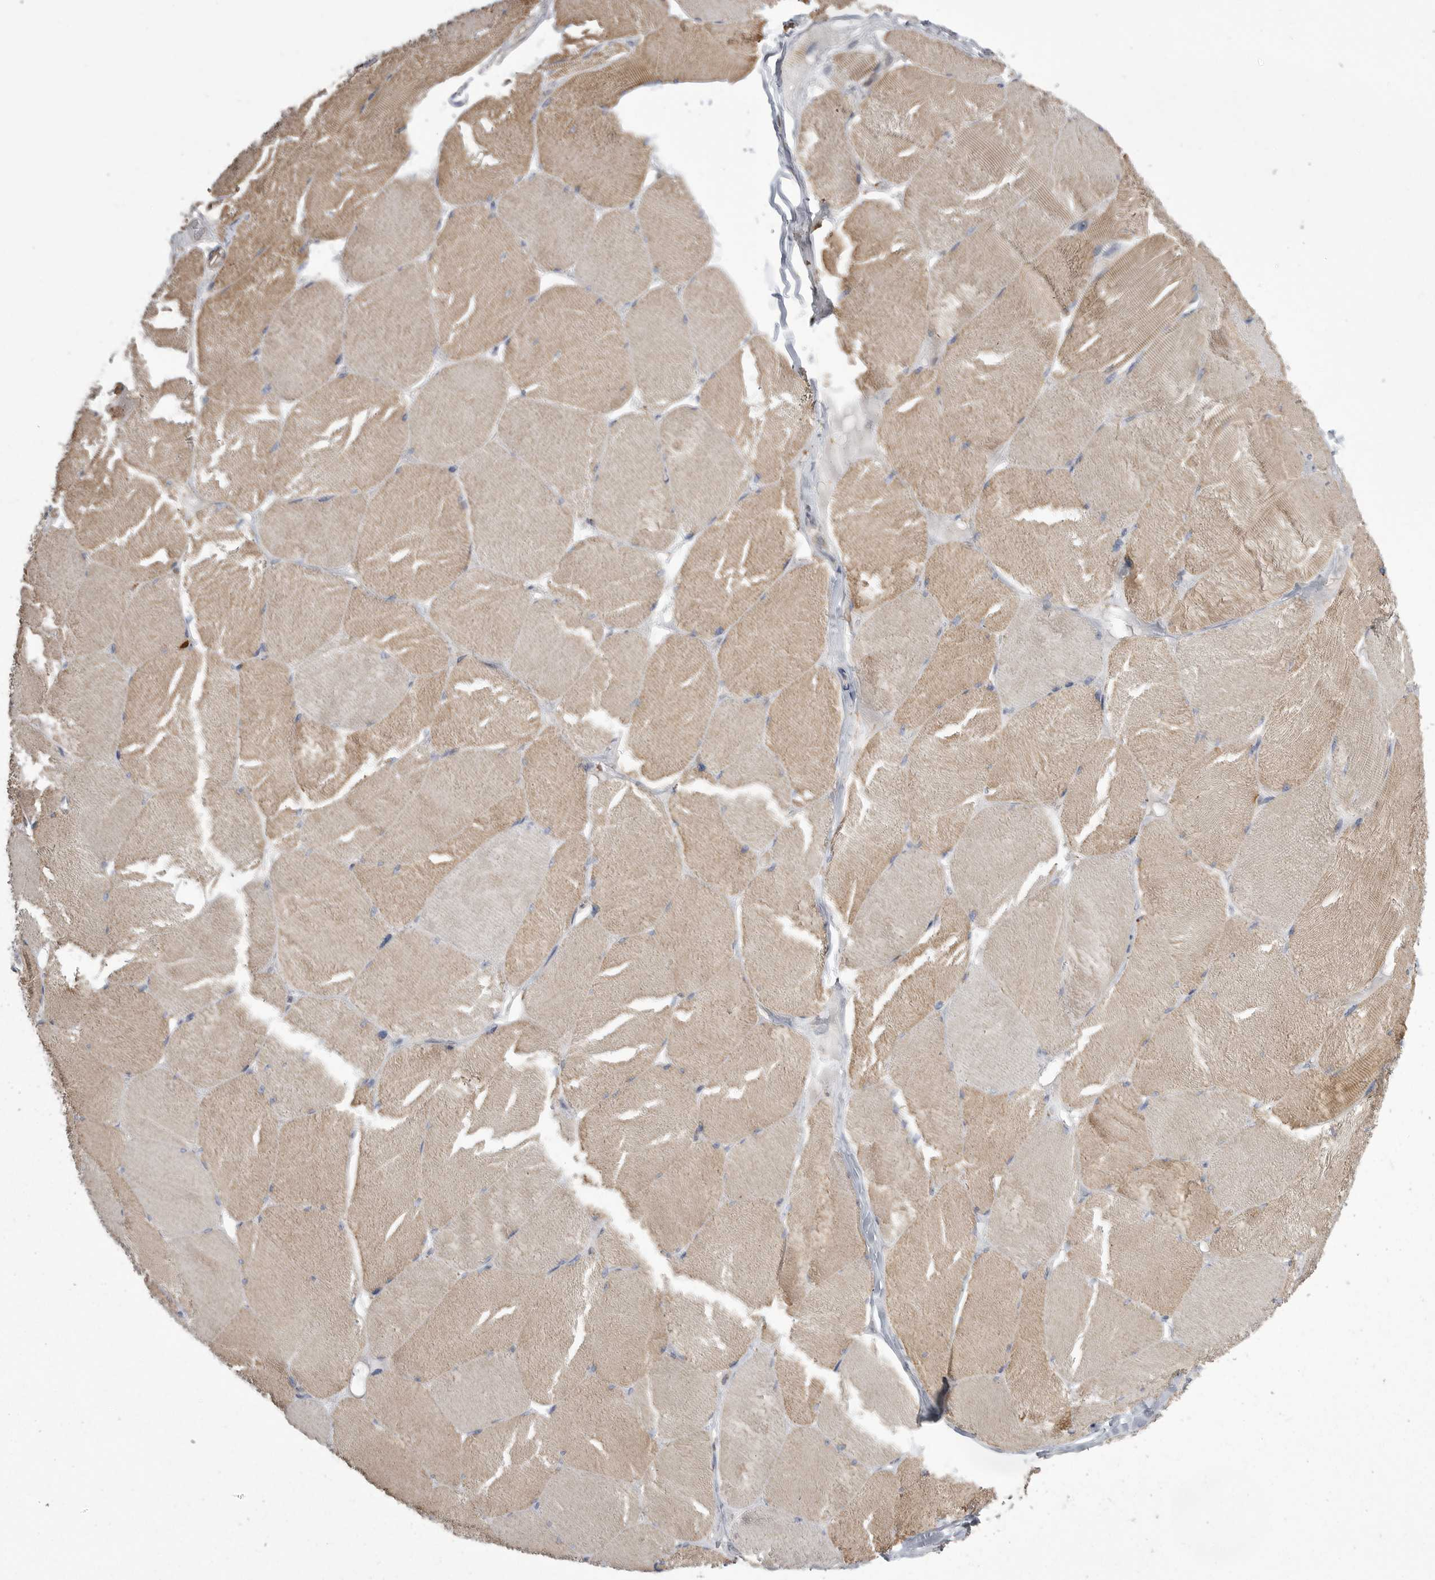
{"staining": {"intensity": "moderate", "quantity": ">75%", "location": "cytoplasmic/membranous"}, "tissue": "skeletal muscle", "cell_type": "Myocytes", "image_type": "normal", "snomed": [{"axis": "morphology", "description": "Normal tissue, NOS"}, {"axis": "topography", "description": "Skin"}, {"axis": "topography", "description": "Skeletal muscle"}], "caption": "Immunohistochemistry staining of benign skeletal muscle, which exhibits medium levels of moderate cytoplasmic/membranous positivity in about >75% of myocytes indicating moderate cytoplasmic/membranous protein staining. The staining was performed using DAB (brown) for protein detection and nuclei were counterstained in hematoxylin (blue).", "gene": "KYAT3", "patient": {"sex": "male", "age": 83}}